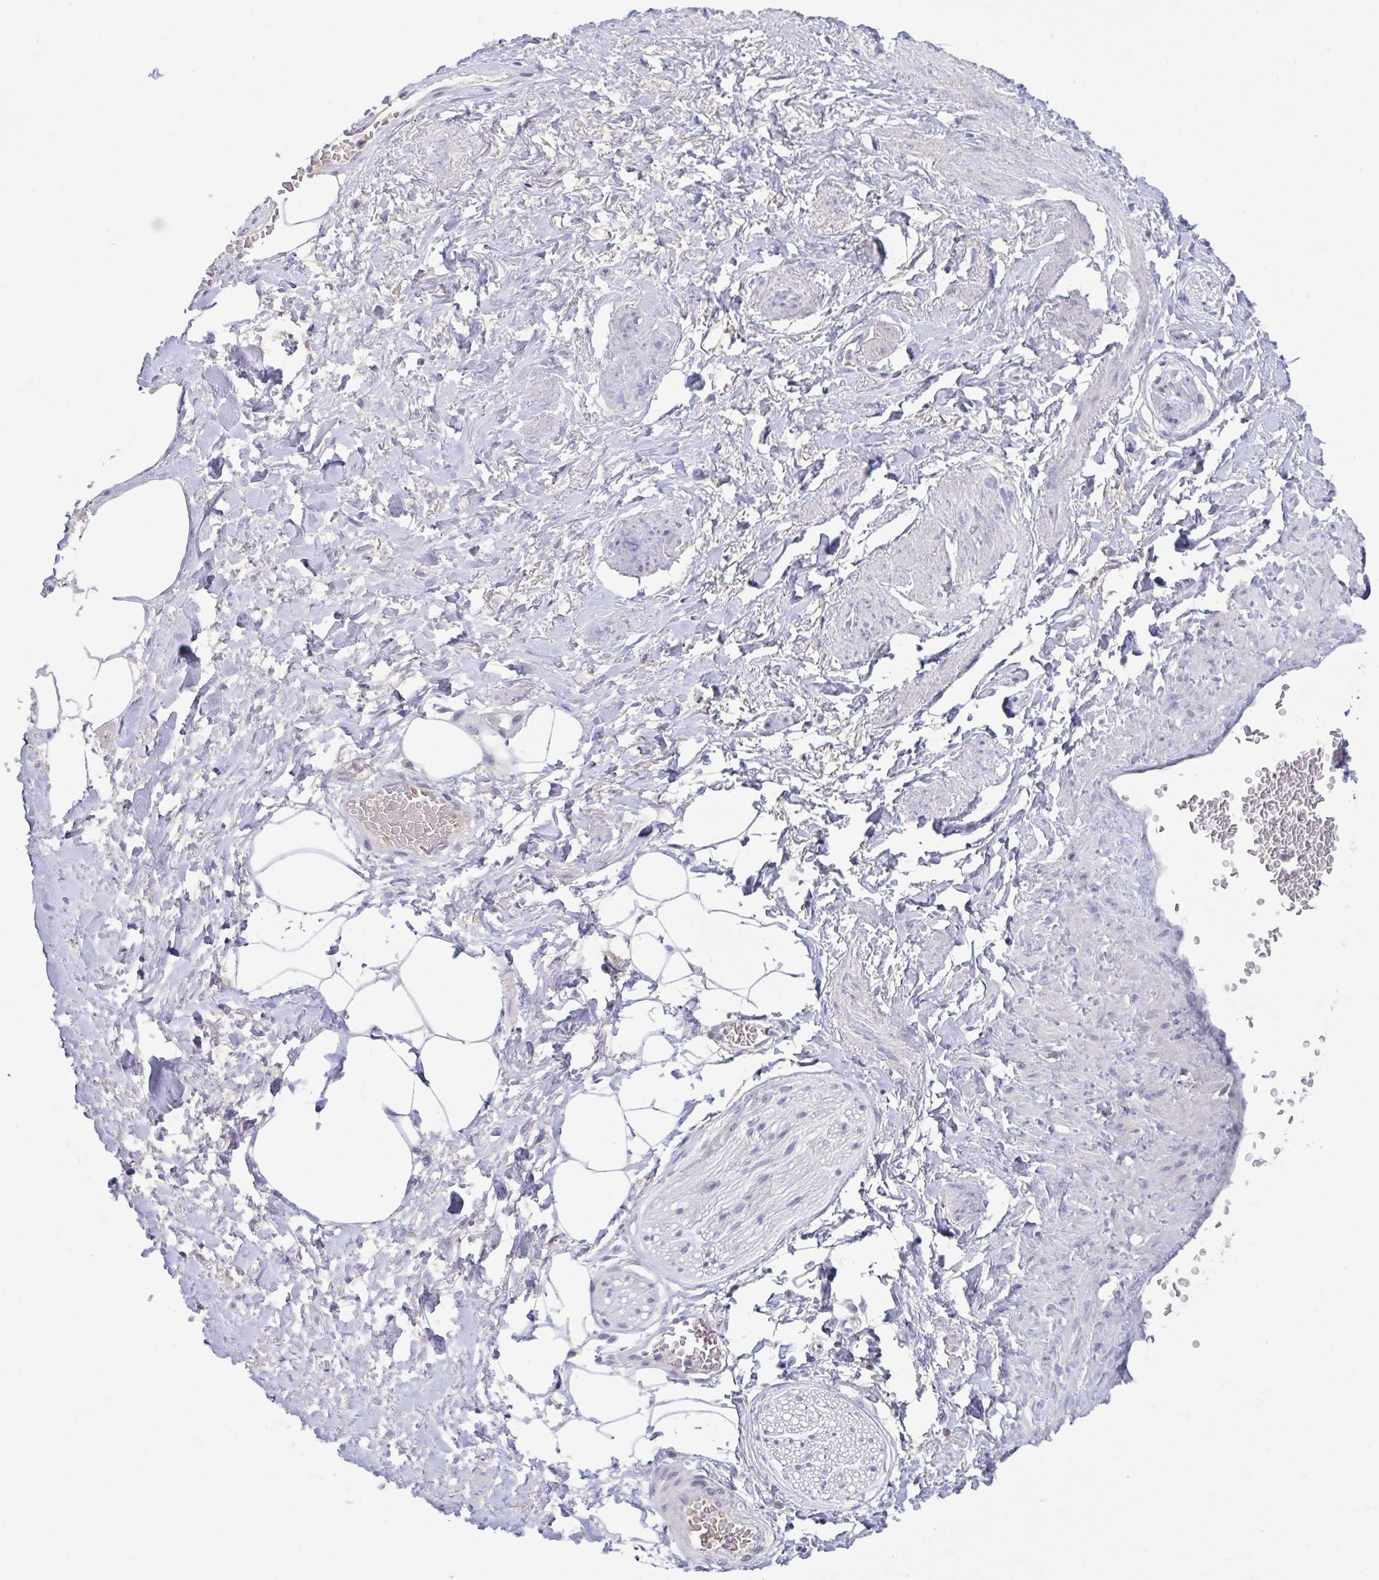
{"staining": {"intensity": "negative", "quantity": "none", "location": "none"}, "tissue": "adipose tissue", "cell_type": "Adipocytes", "image_type": "normal", "snomed": [{"axis": "morphology", "description": "Normal tissue, NOS"}, {"axis": "topography", "description": "Vagina"}, {"axis": "topography", "description": "Peripheral nerve tissue"}], "caption": "Human adipose tissue stained for a protein using immunohistochemistry (IHC) reveals no expression in adipocytes.", "gene": "CNGB3", "patient": {"sex": "female", "age": 71}}